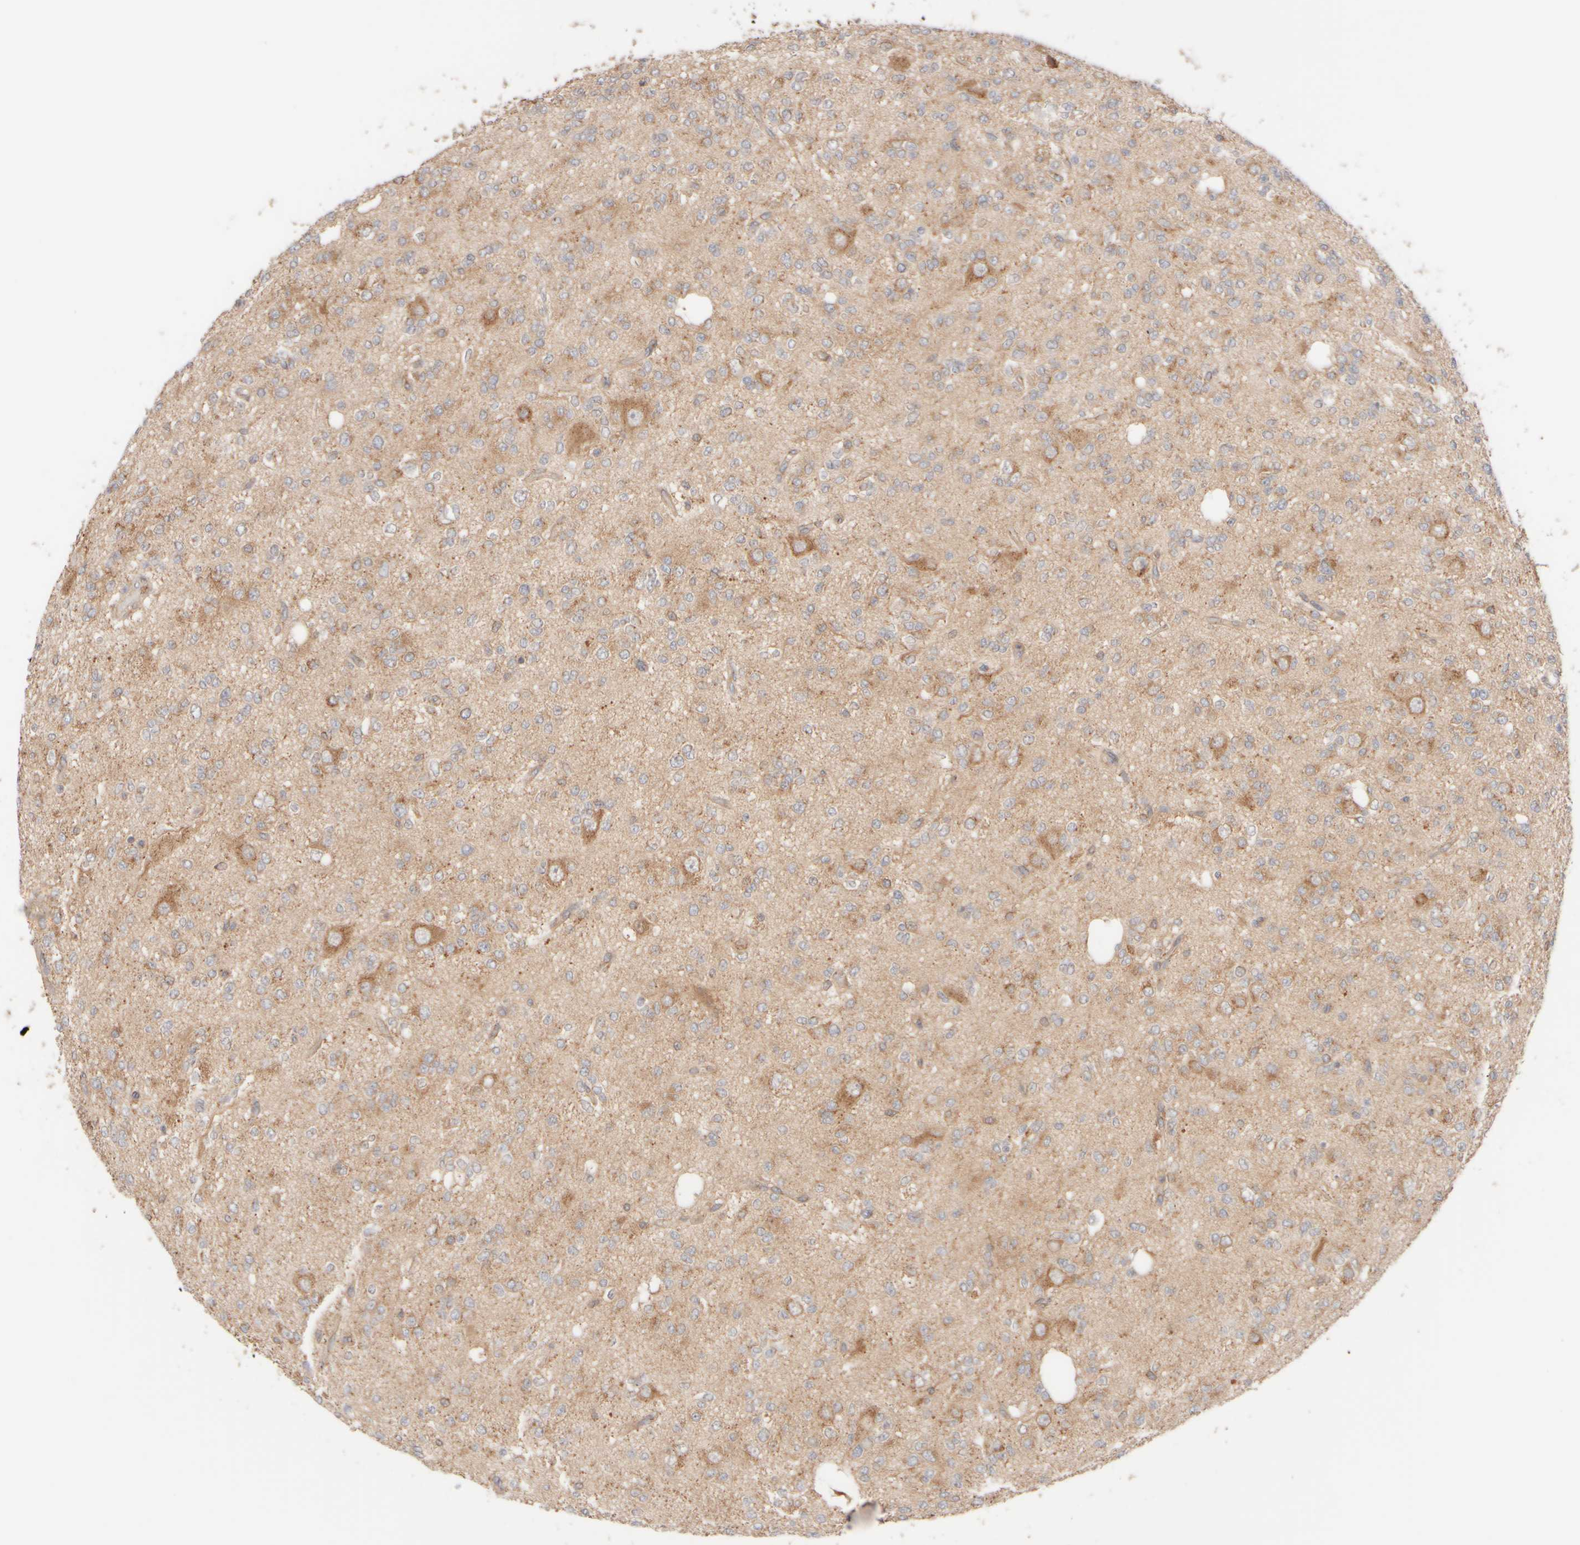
{"staining": {"intensity": "weak", "quantity": ">75%", "location": "cytoplasmic/membranous"}, "tissue": "glioma", "cell_type": "Tumor cells", "image_type": "cancer", "snomed": [{"axis": "morphology", "description": "Glioma, malignant, Low grade"}, {"axis": "topography", "description": "Brain"}], "caption": "Immunohistochemical staining of glioma reveals weak cytoplasmic/membranous protein staining in about >75% of tumor cells.", "gene": "RABEP1", "patient": {"sex": "male", "age": 38}}